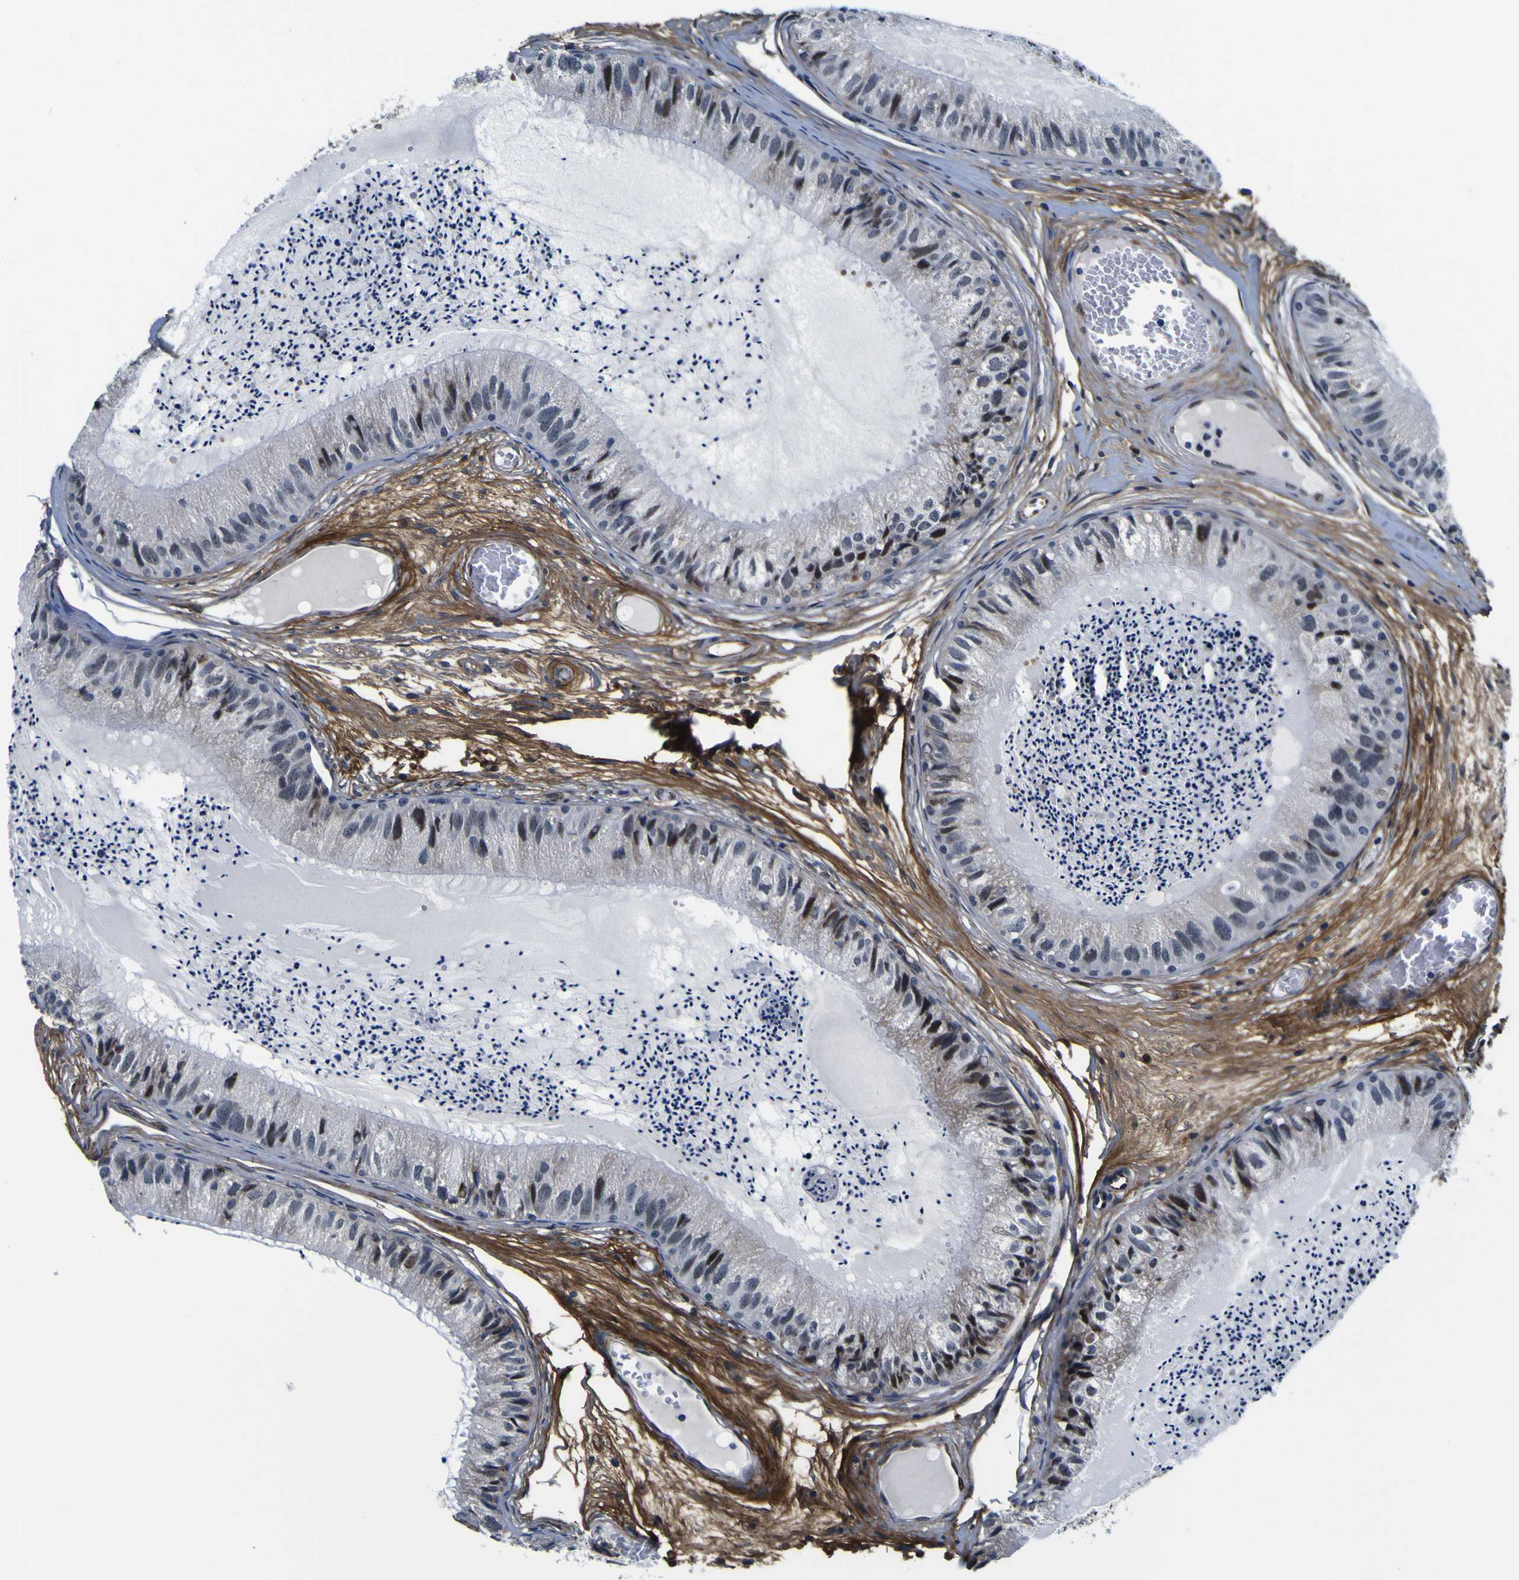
{"staining": {"intensity": "moderate", "quantity": "25%-75%", "location": "nuclear"}, "tissue": "epididymis", "cell_type": "Glandular cells", "image_type": "normal", "snomed": [{"axis": "morphology", "description": "Normal tissue, NOS"}, {"axis": "topography", "description": "Epididymis"}], "caption": "Immunohistochemical staining of normal epididymis displays medium levels of moderate nuclear positivity in about 25%-75% of glandular cells. (Stains: DAB (3,3'-diaminobenzidine) in brown, nuclei in blue, Microscopy: brightfield microscopy at high magnification).", "gene": "POSTN", "patient": {"sex": "male", "age": 31}}